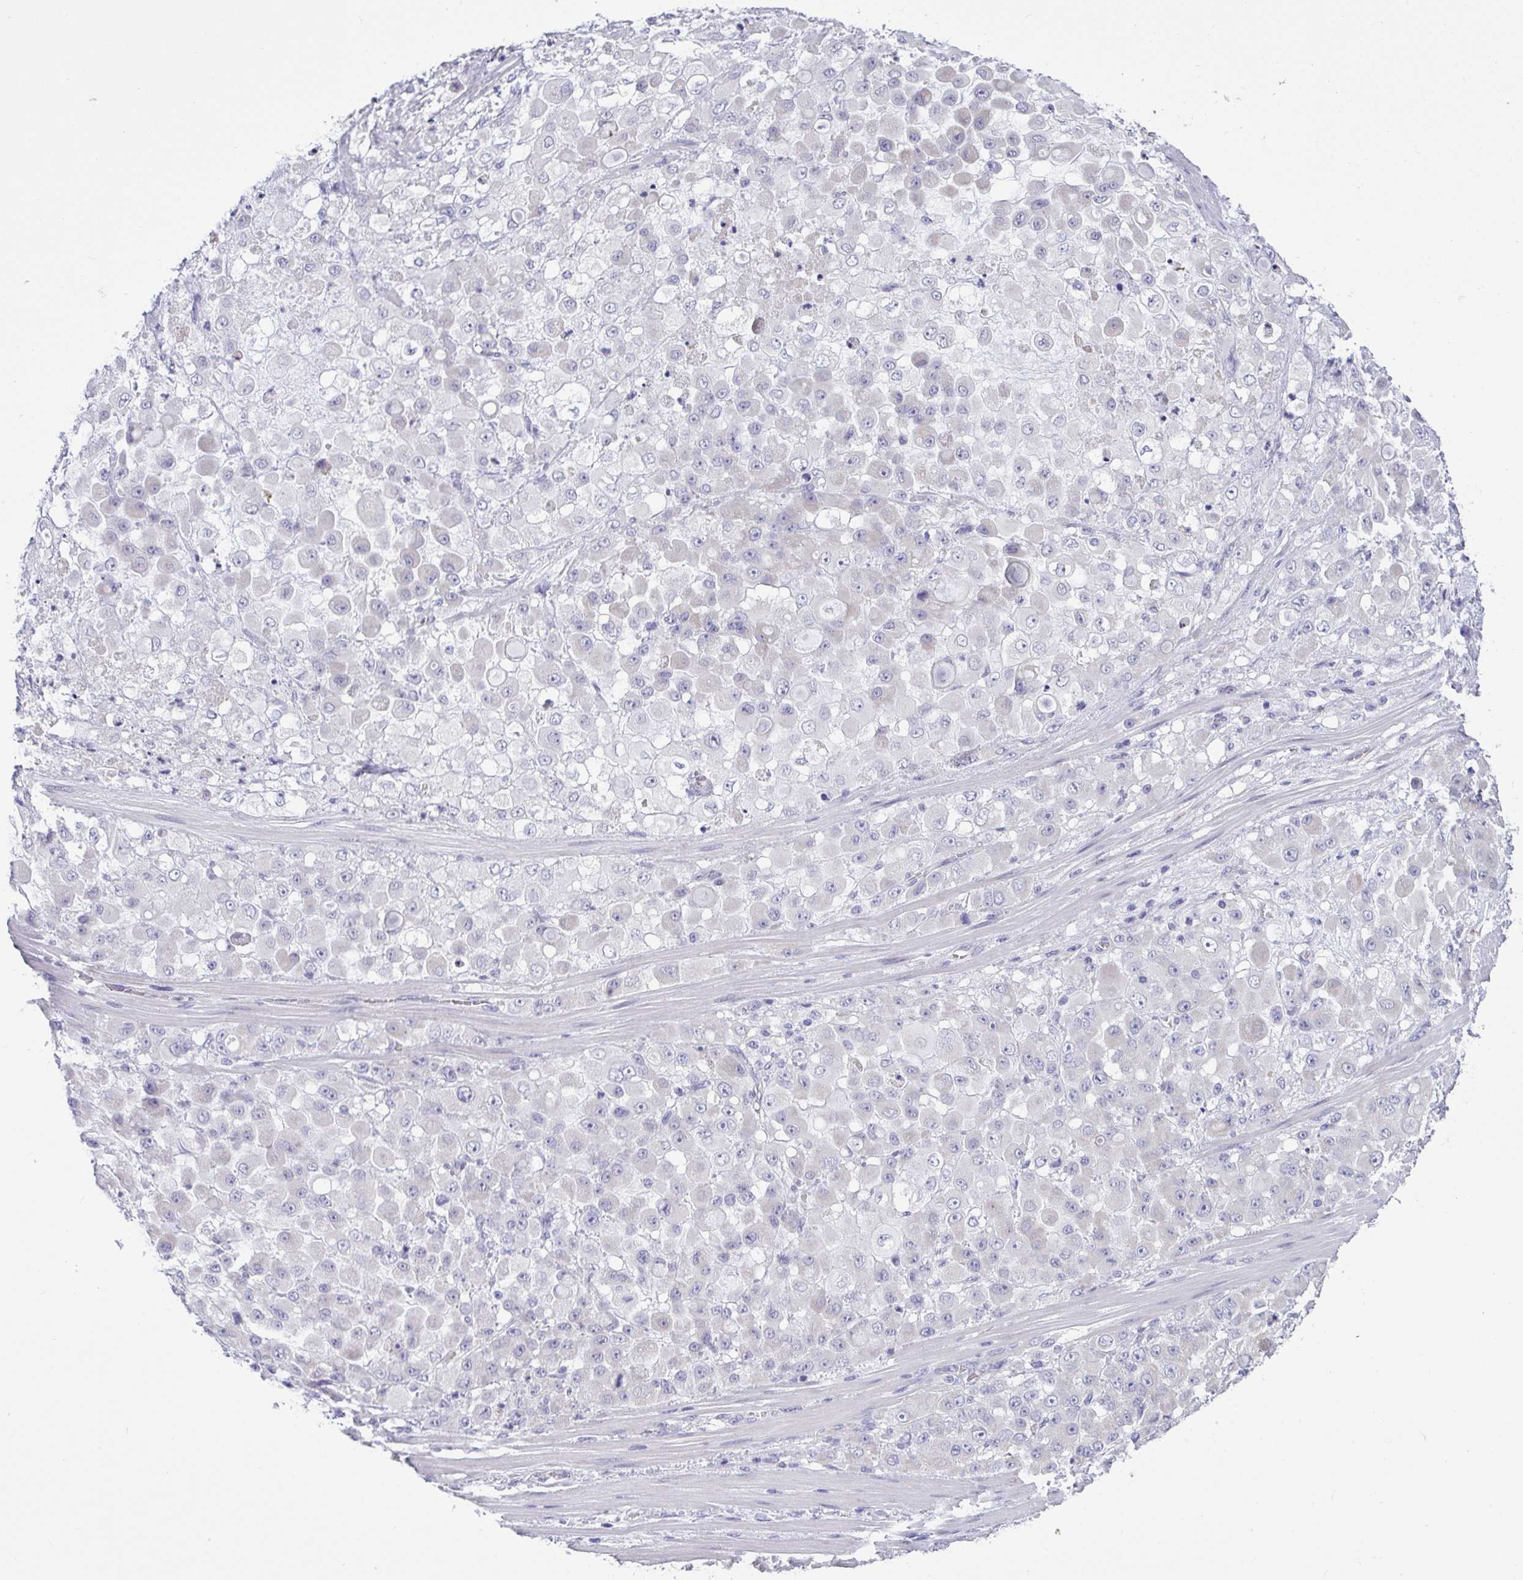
{"staining": {"intensity": "negative", "quantity": "none", "location": "none"}, "tissue": "stomach cancer", "cell_type": "Tumor cells", "image_type": "cancer", "snomed": [{"axis": "morphology", "description": "Adenocarcinoma, NOS"}, {"axis": "topography", "description": "Stomach"}], "caption": "Human adenocarcinoma (stomach) stained for a protein using IHC shows no positivity in tumor cells.", "gene": "C4orf33", "patient": {"sex": "female", "age": 76}}